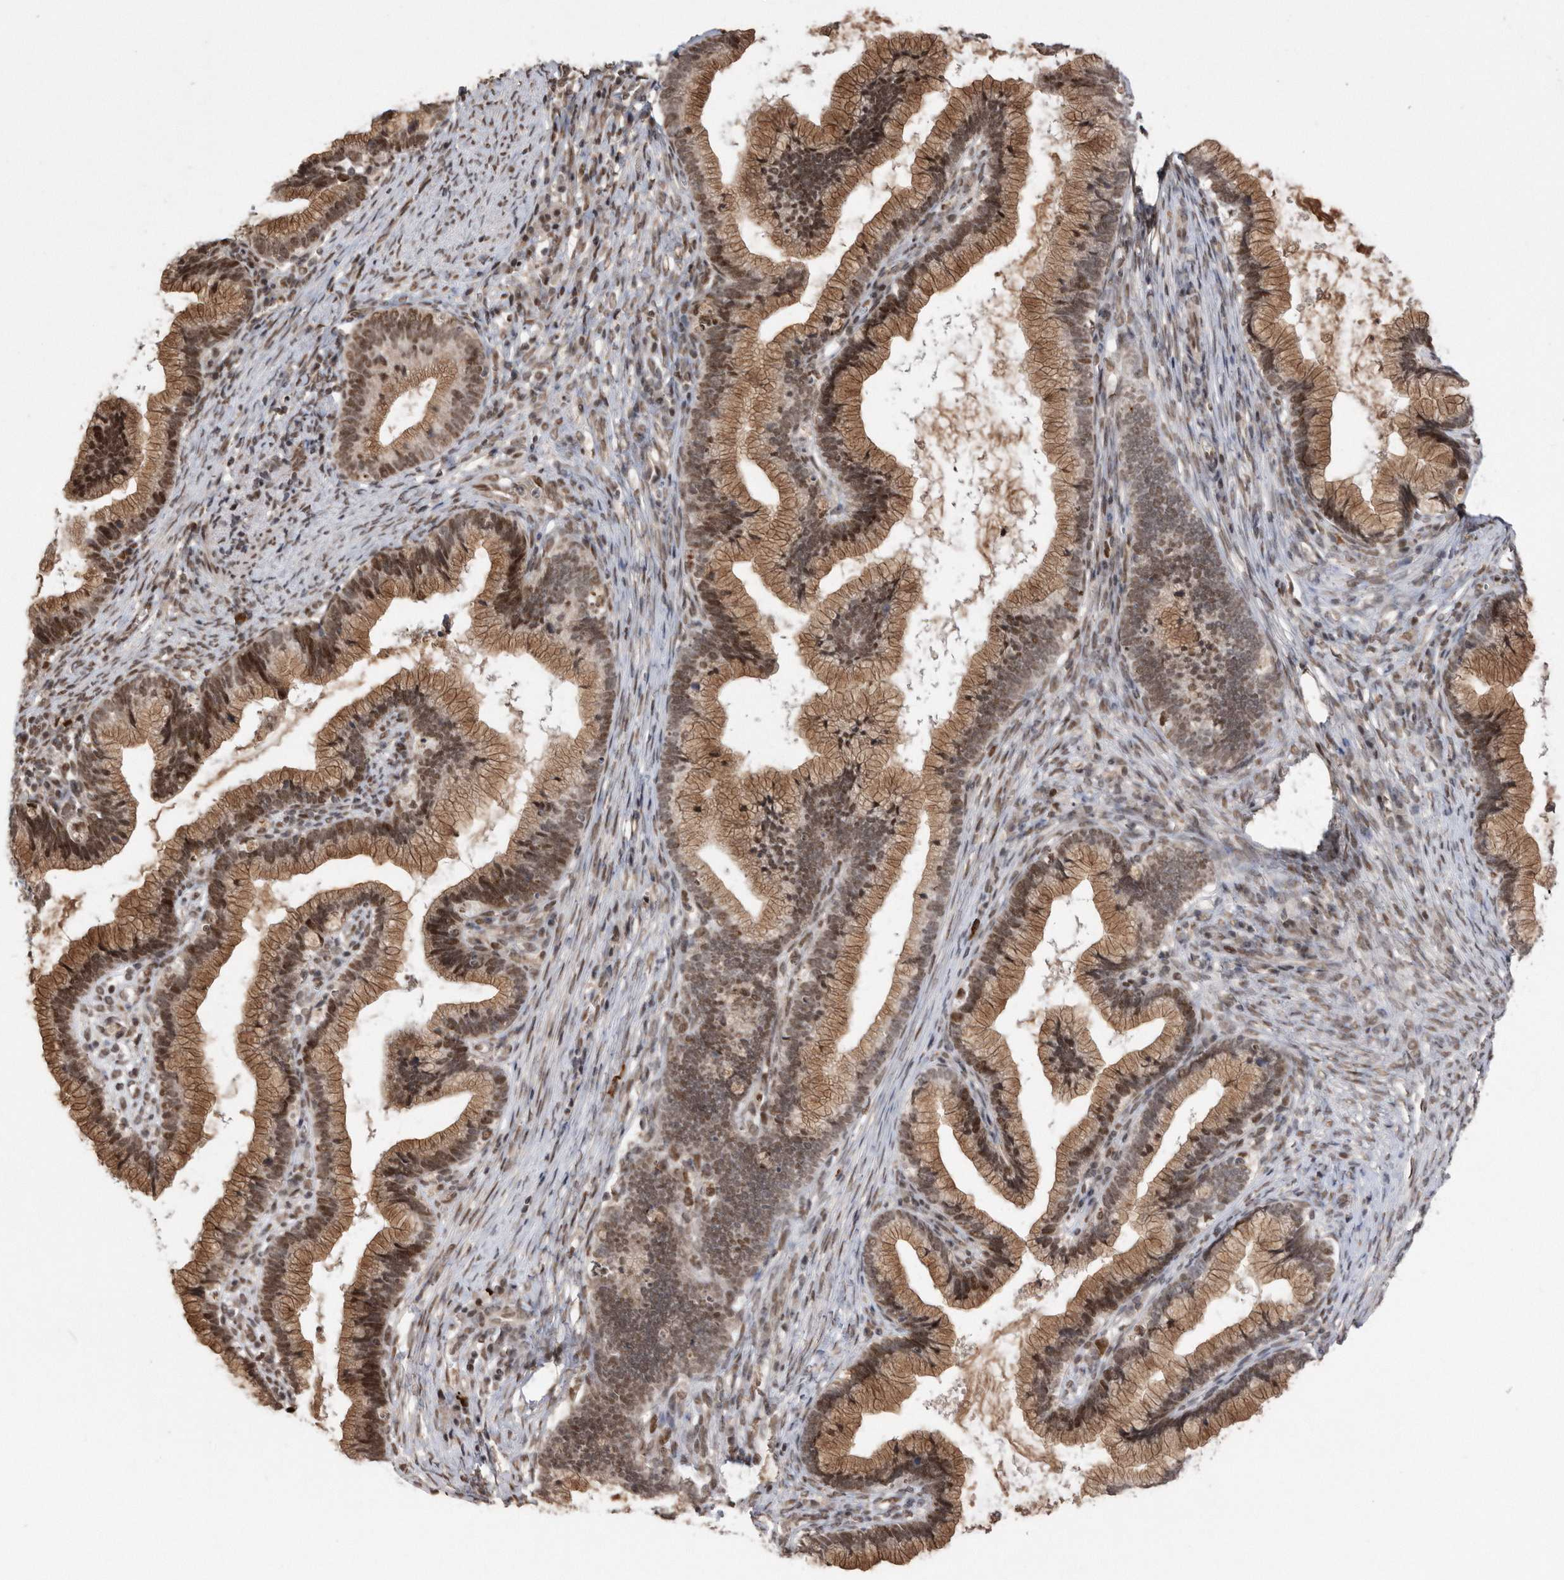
{"staining": {"intensity": "moderate", "quantity": ">75%", "location": "cytoplasmic/membranous,nuclear"}, "tissue": "cervical cancer", "cell_type": "Tumor cells", "image_type": "cancer", "snomed": [{"axis": "morphology", "description": "Adenocarcinoma, NOS"}, {"axis": "topography", "description": "Cervix"}], "caption": "The immunohistochemical stain labels moderate cytoplasmic/membranous and nuclear expression in tumor cells of cervical adenocarcinoma tissue. (brown staining indicates protein expression, while blue staining denotes nuclei).", "gene": "TDRD3", "patient": {"sex": "female", "age": 36}}